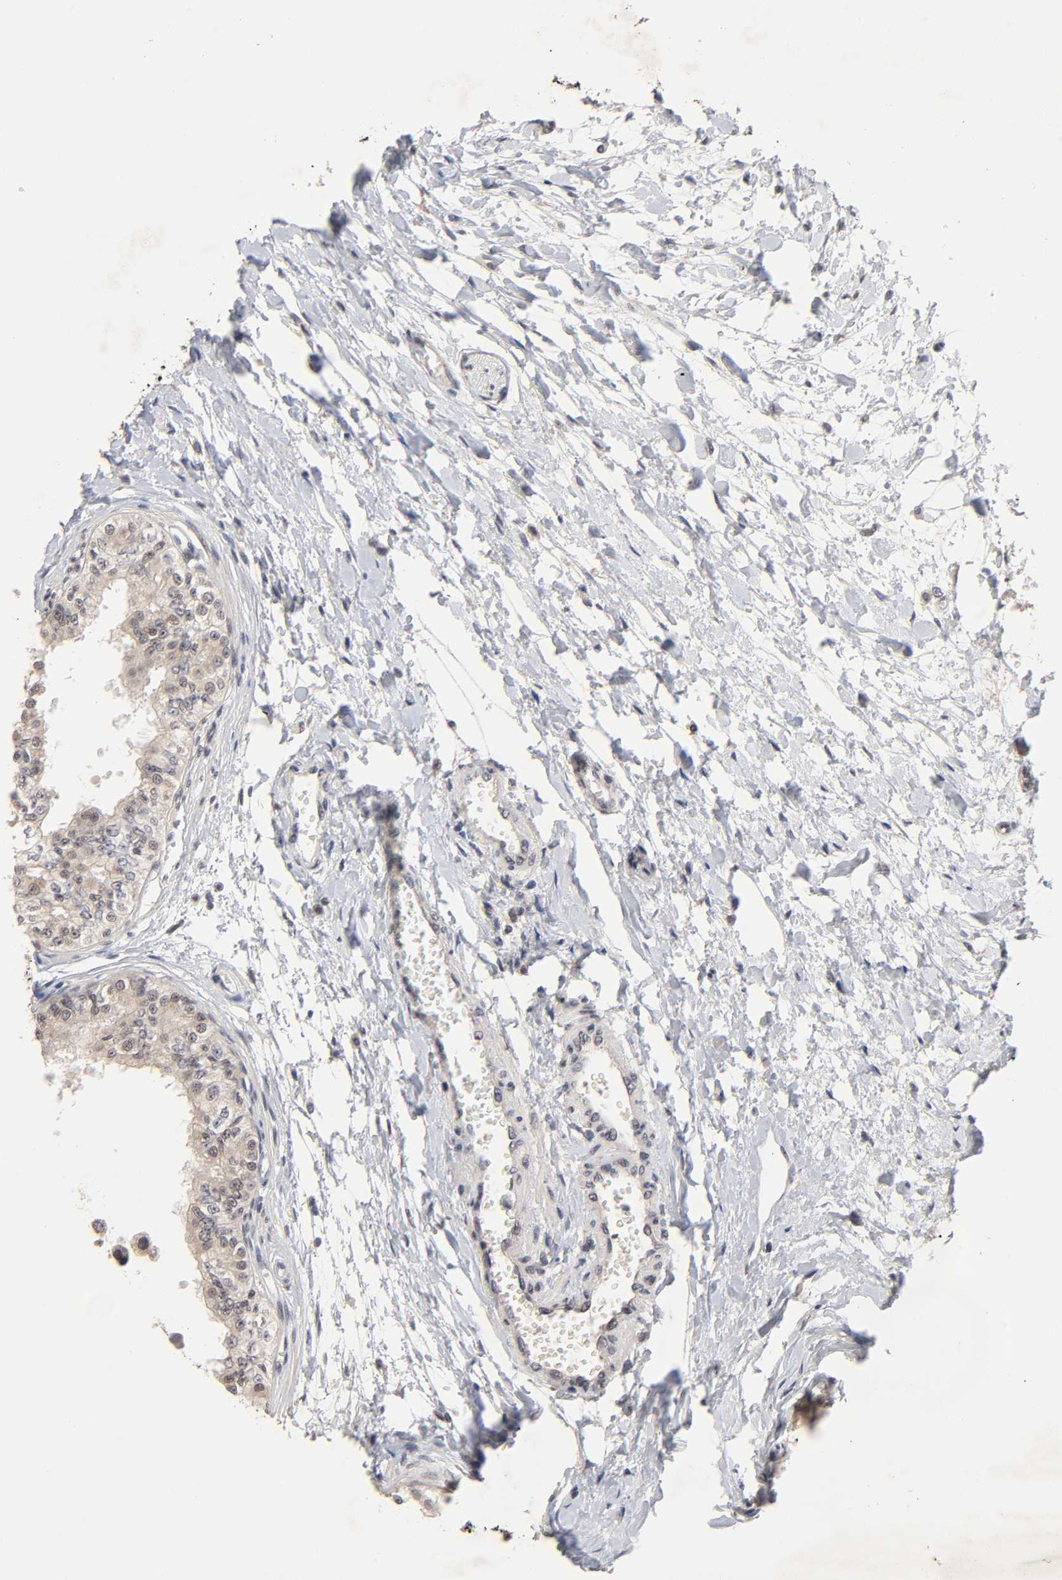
{"staining": {"intensity": "strong", "quantity": ">75%", "location": "cytoplasmic/membranous,nuclear"}, "tissue": "epididymis", "cell_type": "Glandular cells", "image_type": "normal", "snomed": [{"axis": "morphology", "description": "Normal tissue, NOS"}, {"axis": "morphology", "description": "Adenocarcinoma, metastatic, NOS"}, {"axis": "topography", "description": "Testis"}, {"axis": "topography", "description": "Epididymis"}], "caption": "Immunohistochemistry (IHC) image of unremarkable epididymis stained for a protein (brown), which demonstrates high levels of strong cytoplasmic/membranous,nuclear positivity in approximately >75% of glandular cells.", "gene": "EP300", "patient": {"sex": "male", "age": 26}}